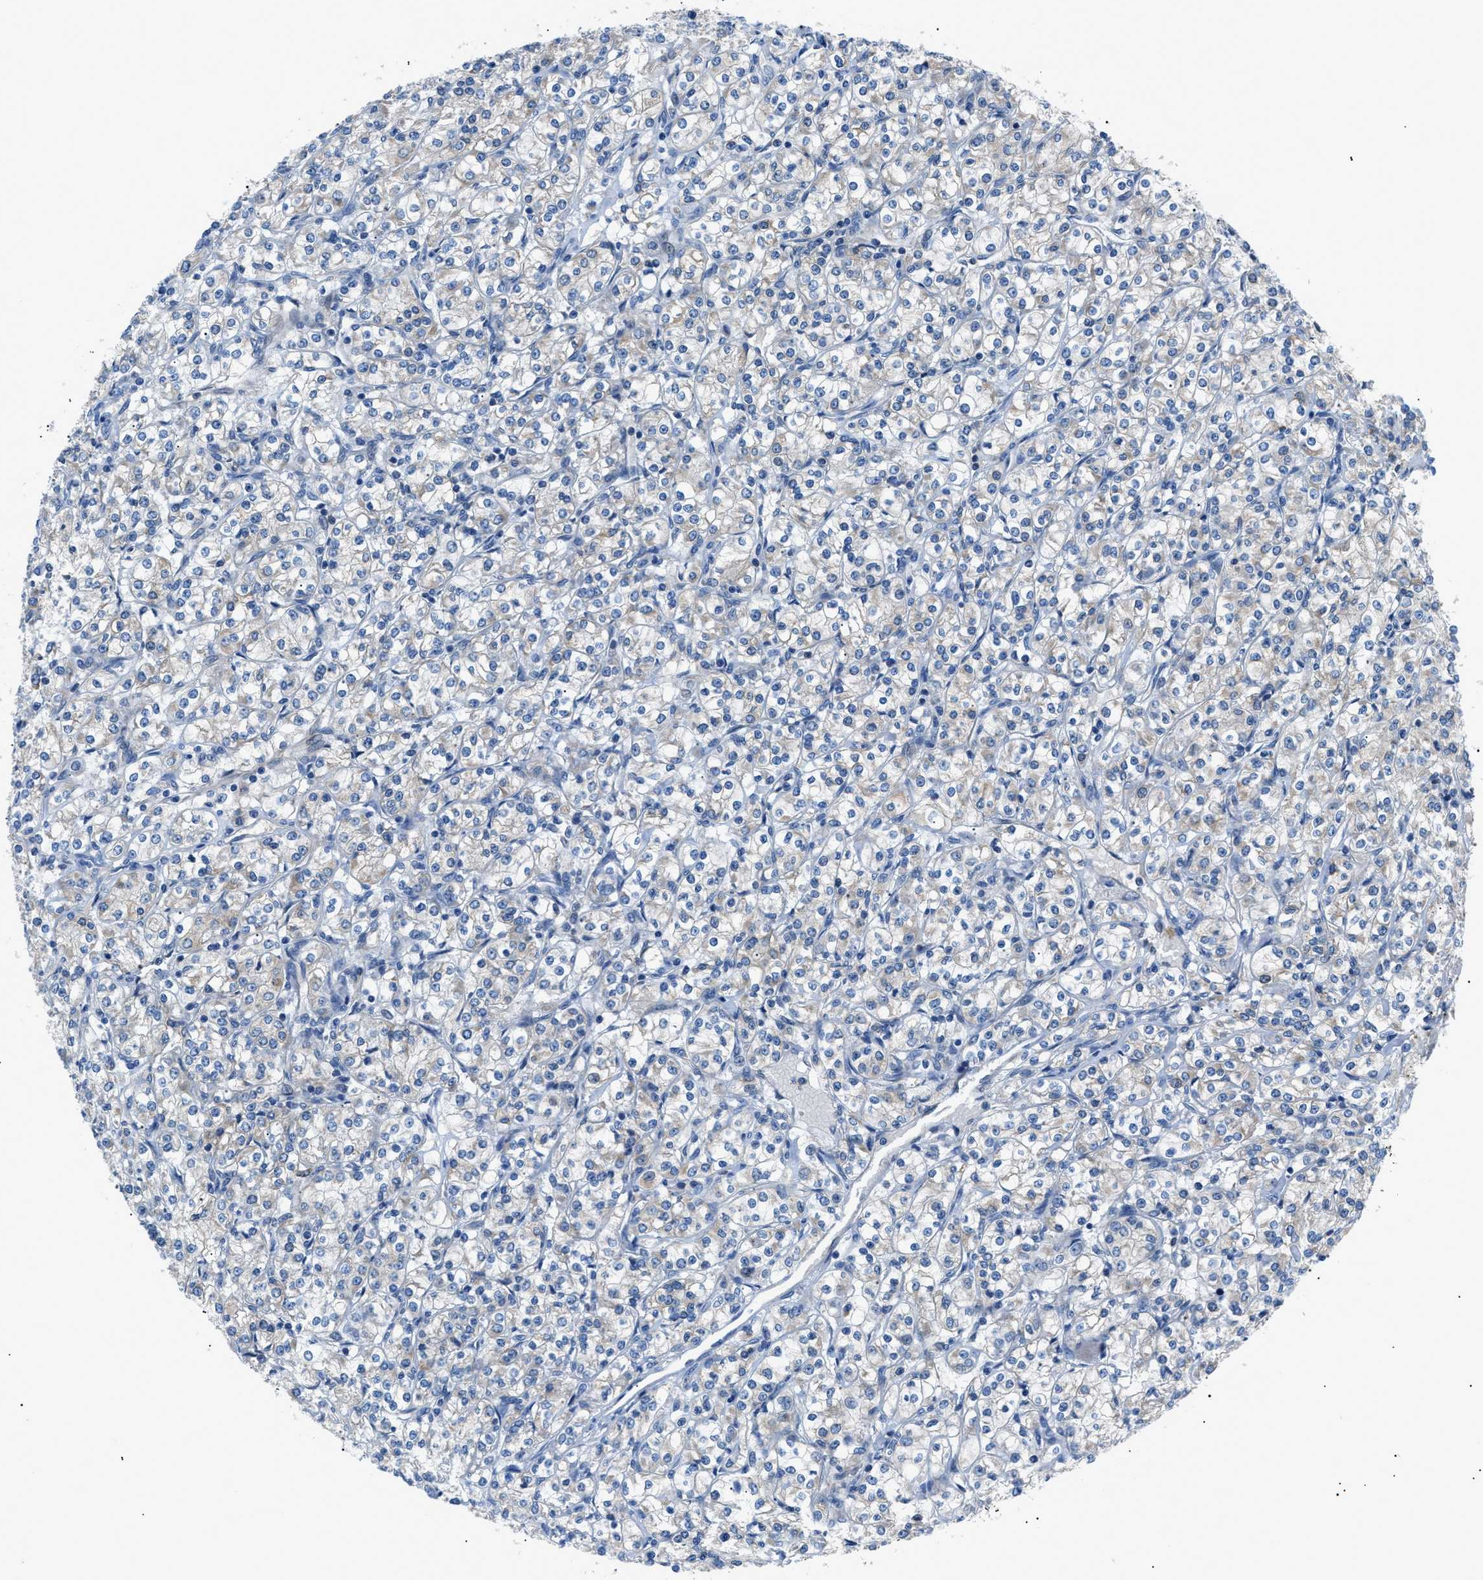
{"staining": {"intensity": "negative", "quantity": "none", "location": "none"}, "tissue": "renal cancer", "cell_type": "Tumor cells", "image_type": "cancer", "snomed": [{"axis": "morphology", "description": "Adenocarcinoma, NOS"}, {"axis": "topography", "description": "Kidney"}], "caption": "A micrograph of adenocarcinoma (renal) stained for a protein exhibits no brown staining in tumor cells. The staining is performed using DAB brown chromogen with nuclei counter-stained in using hematoxylin.", "gene": "ZDHHC24", "patient": {"sex": "male", "age": 77}}